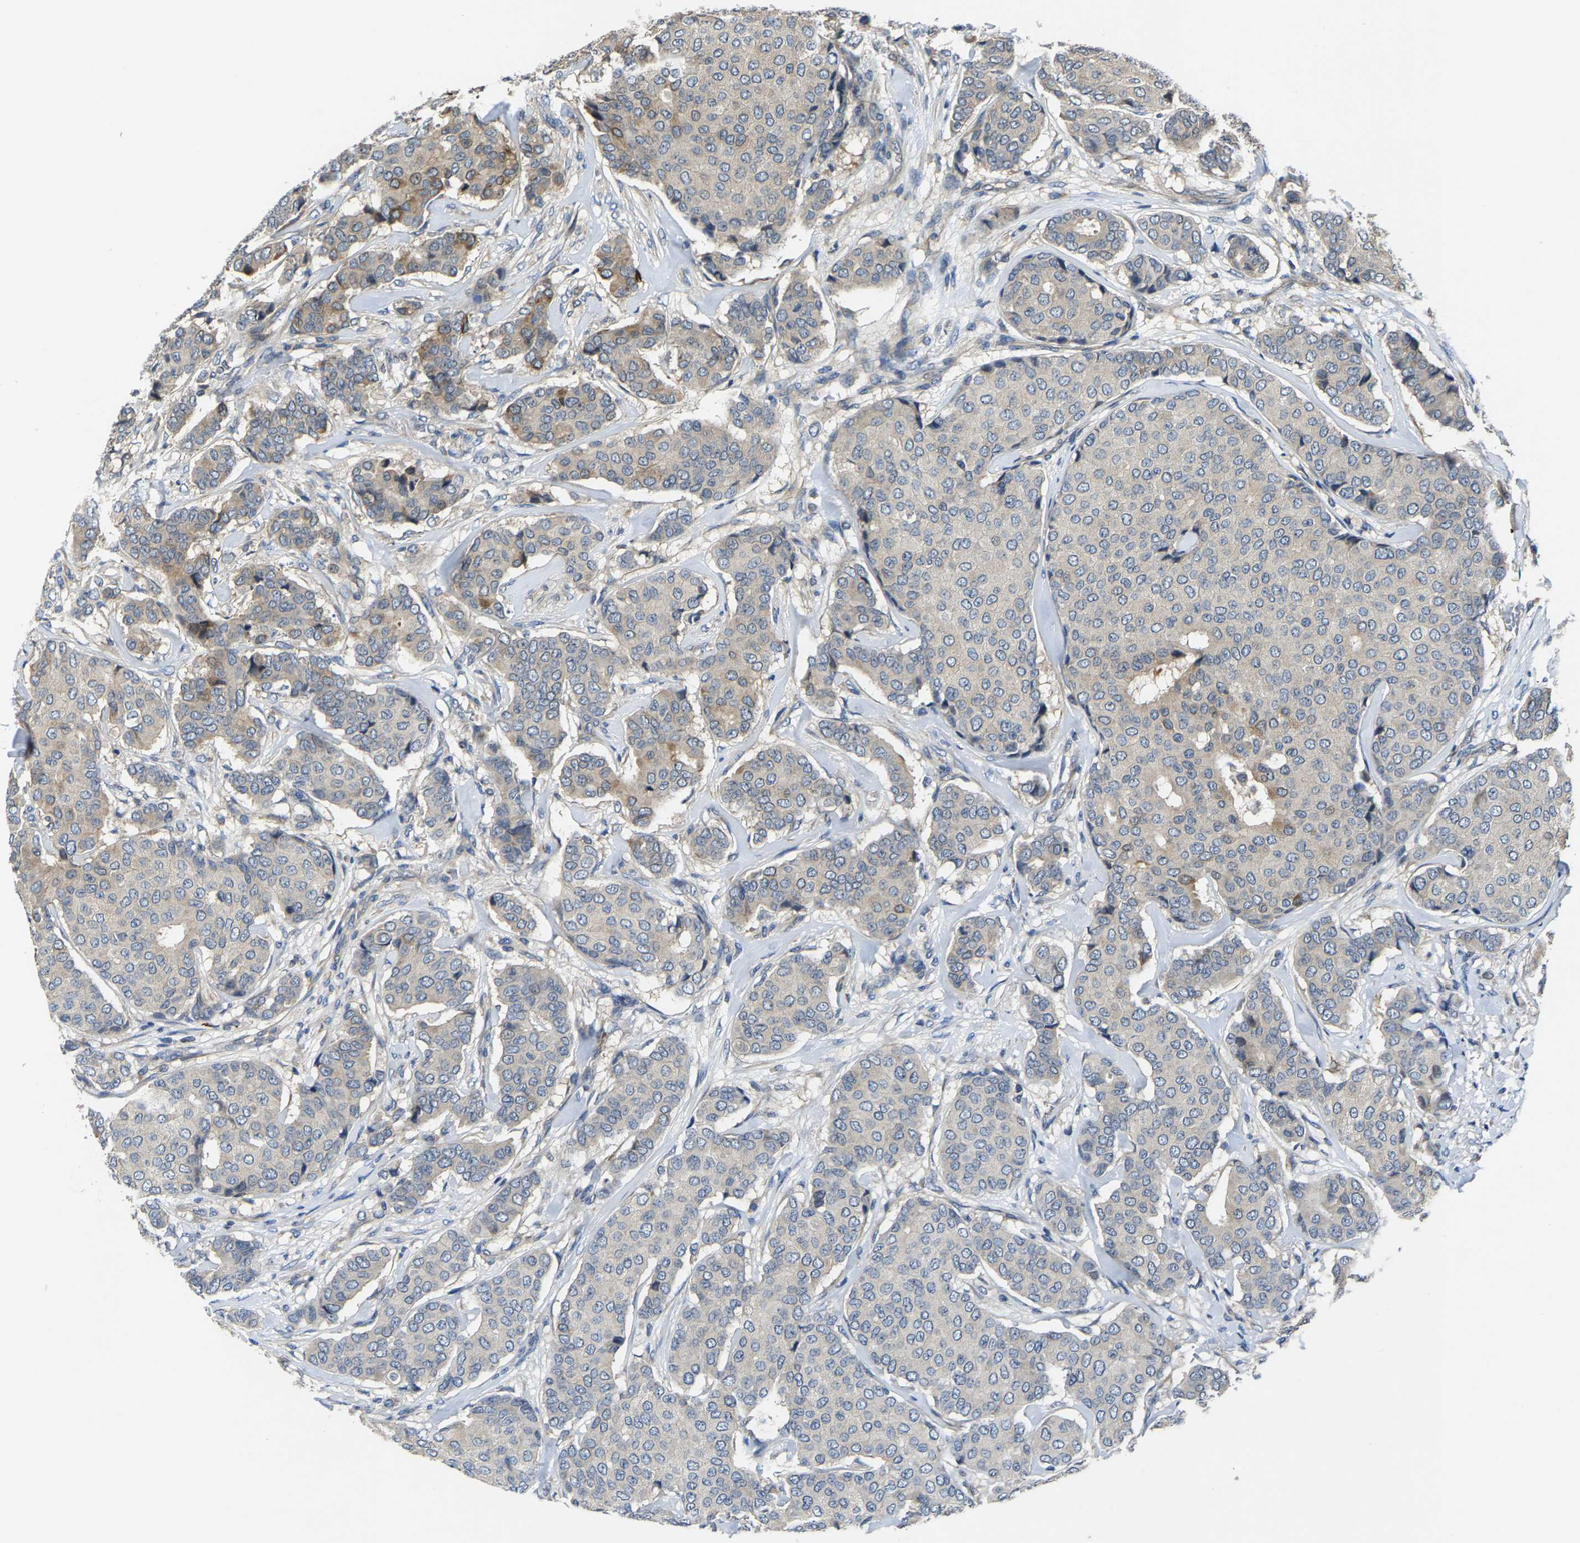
{"staining": {"intensity": "moderate", "quantity": "<25%", "location": "cytoplasmic/membranous"}, "tissue": "breast cancer", "cell_type": "Tumor cells", "image_type": "cancer", "snomed": [{"axis": "morphology", "description": "Duct carcinoma"}, {"axis": "topography", "description": "Breast"}], "caption": "A photomicrograph showing moderate cytoplasmic/membranous expression in about <25% of tumor cells in breast cancer, as visualized by brown immunohistochemical staining.", "gene": "AGBL3", "patient": {"sex": "female", "age": 75}}